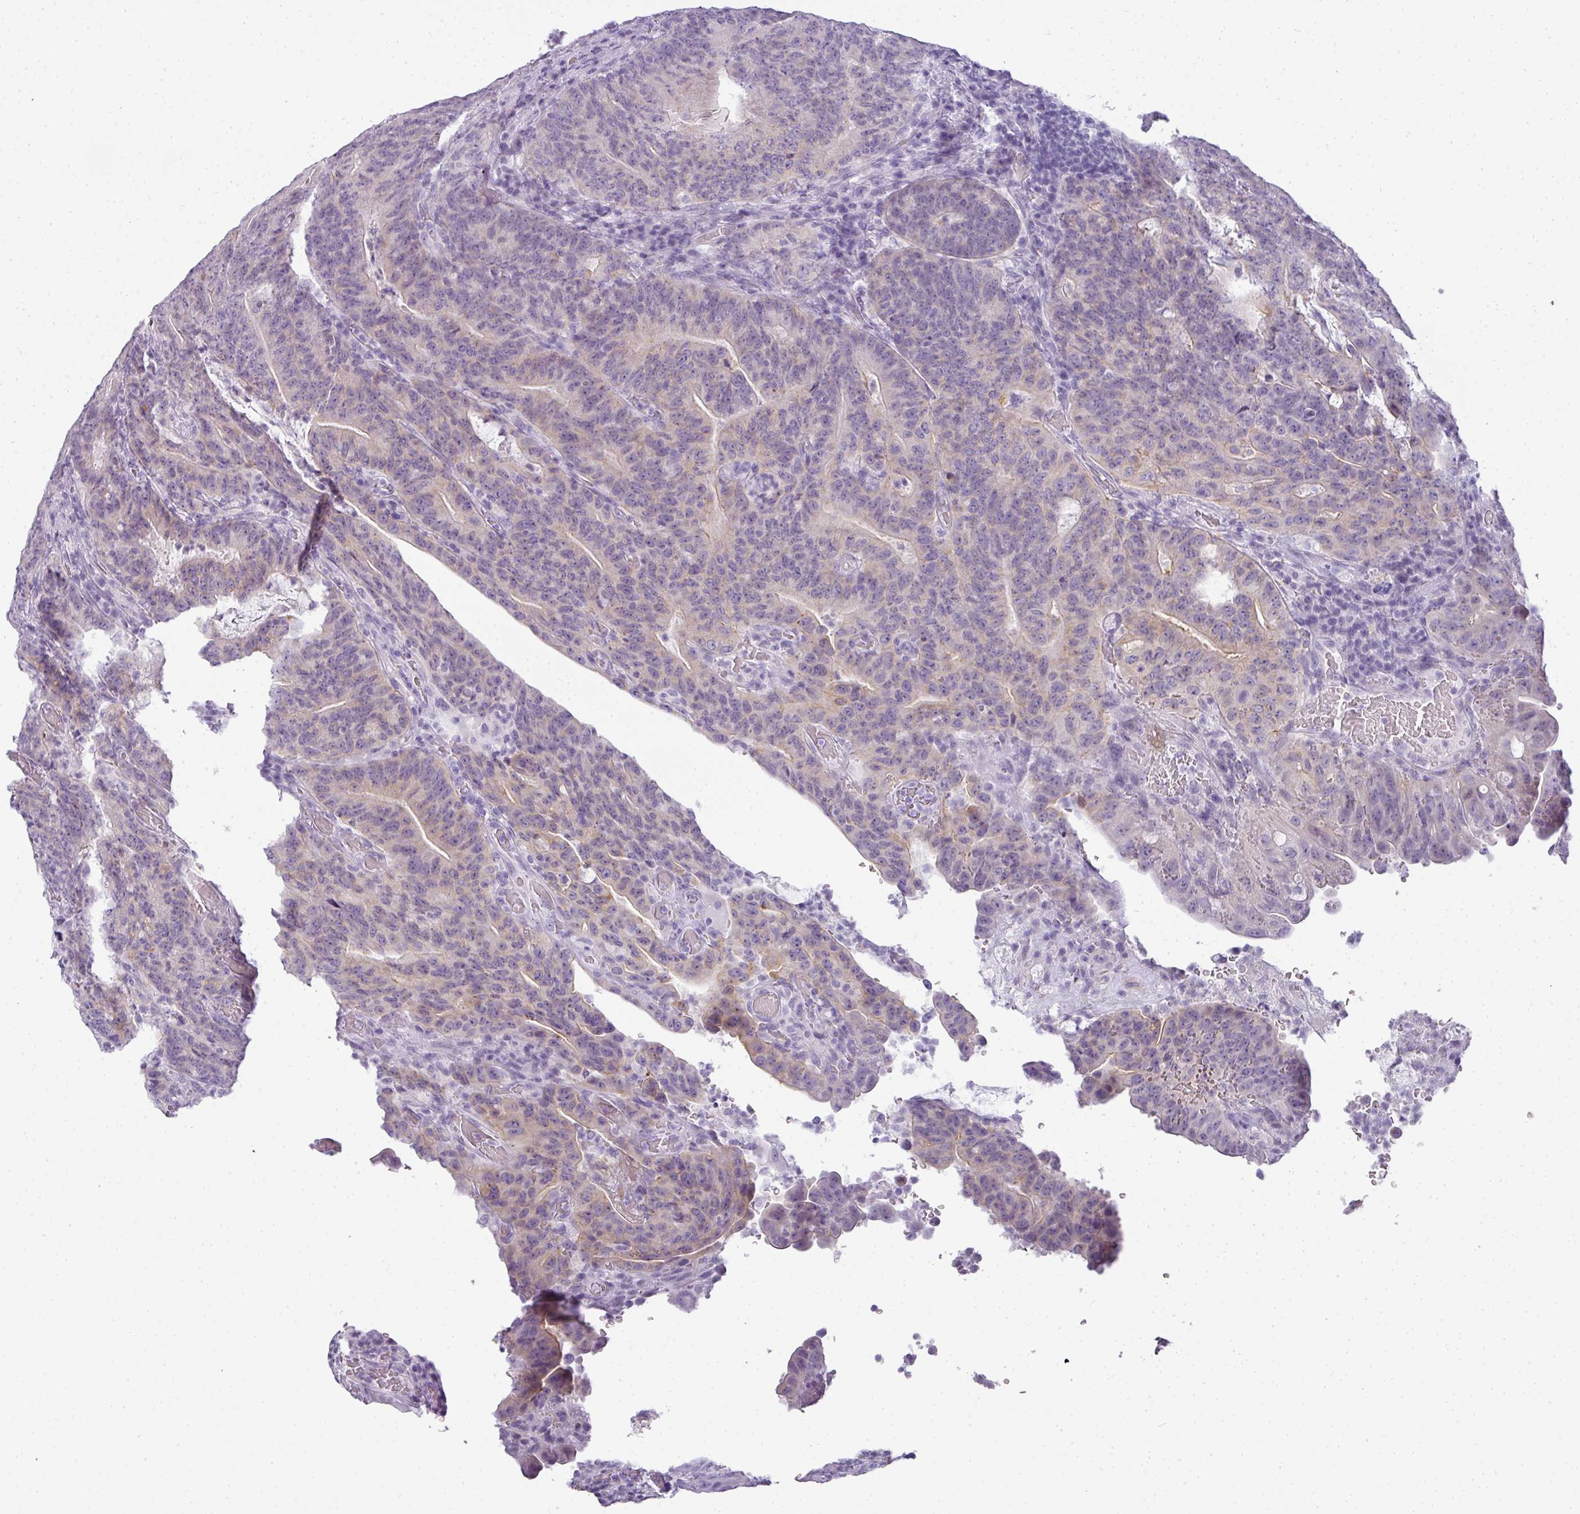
{"staining": {"intensity": "weak", "quantity": "<25%", "location": "cytoplasmic/membranous"}, "tissue": "colorectal cancer", "cell_type": "Tumor cells", "image_type": "cancer", "snomed": [{"axis": "morphology", "description": "Normal tissue, NOS"}, {"axis": "morphology", "description": "Adenocarcinoma, NOS"}, {"axis": "topography", "description": "Colon"}], "caption": "An immunohistochemistry micrograph of adenocarcinoma (colorectal) is shown. There is no staining in tumor cells of adenocarcinoma (colorectal). (Brightfield microscopy of DAB (3,3'-diaminobenzidine) IHC at high magnification).", "gene": "RBMY1F", "patient": {"sex": "female", "age": 75}}